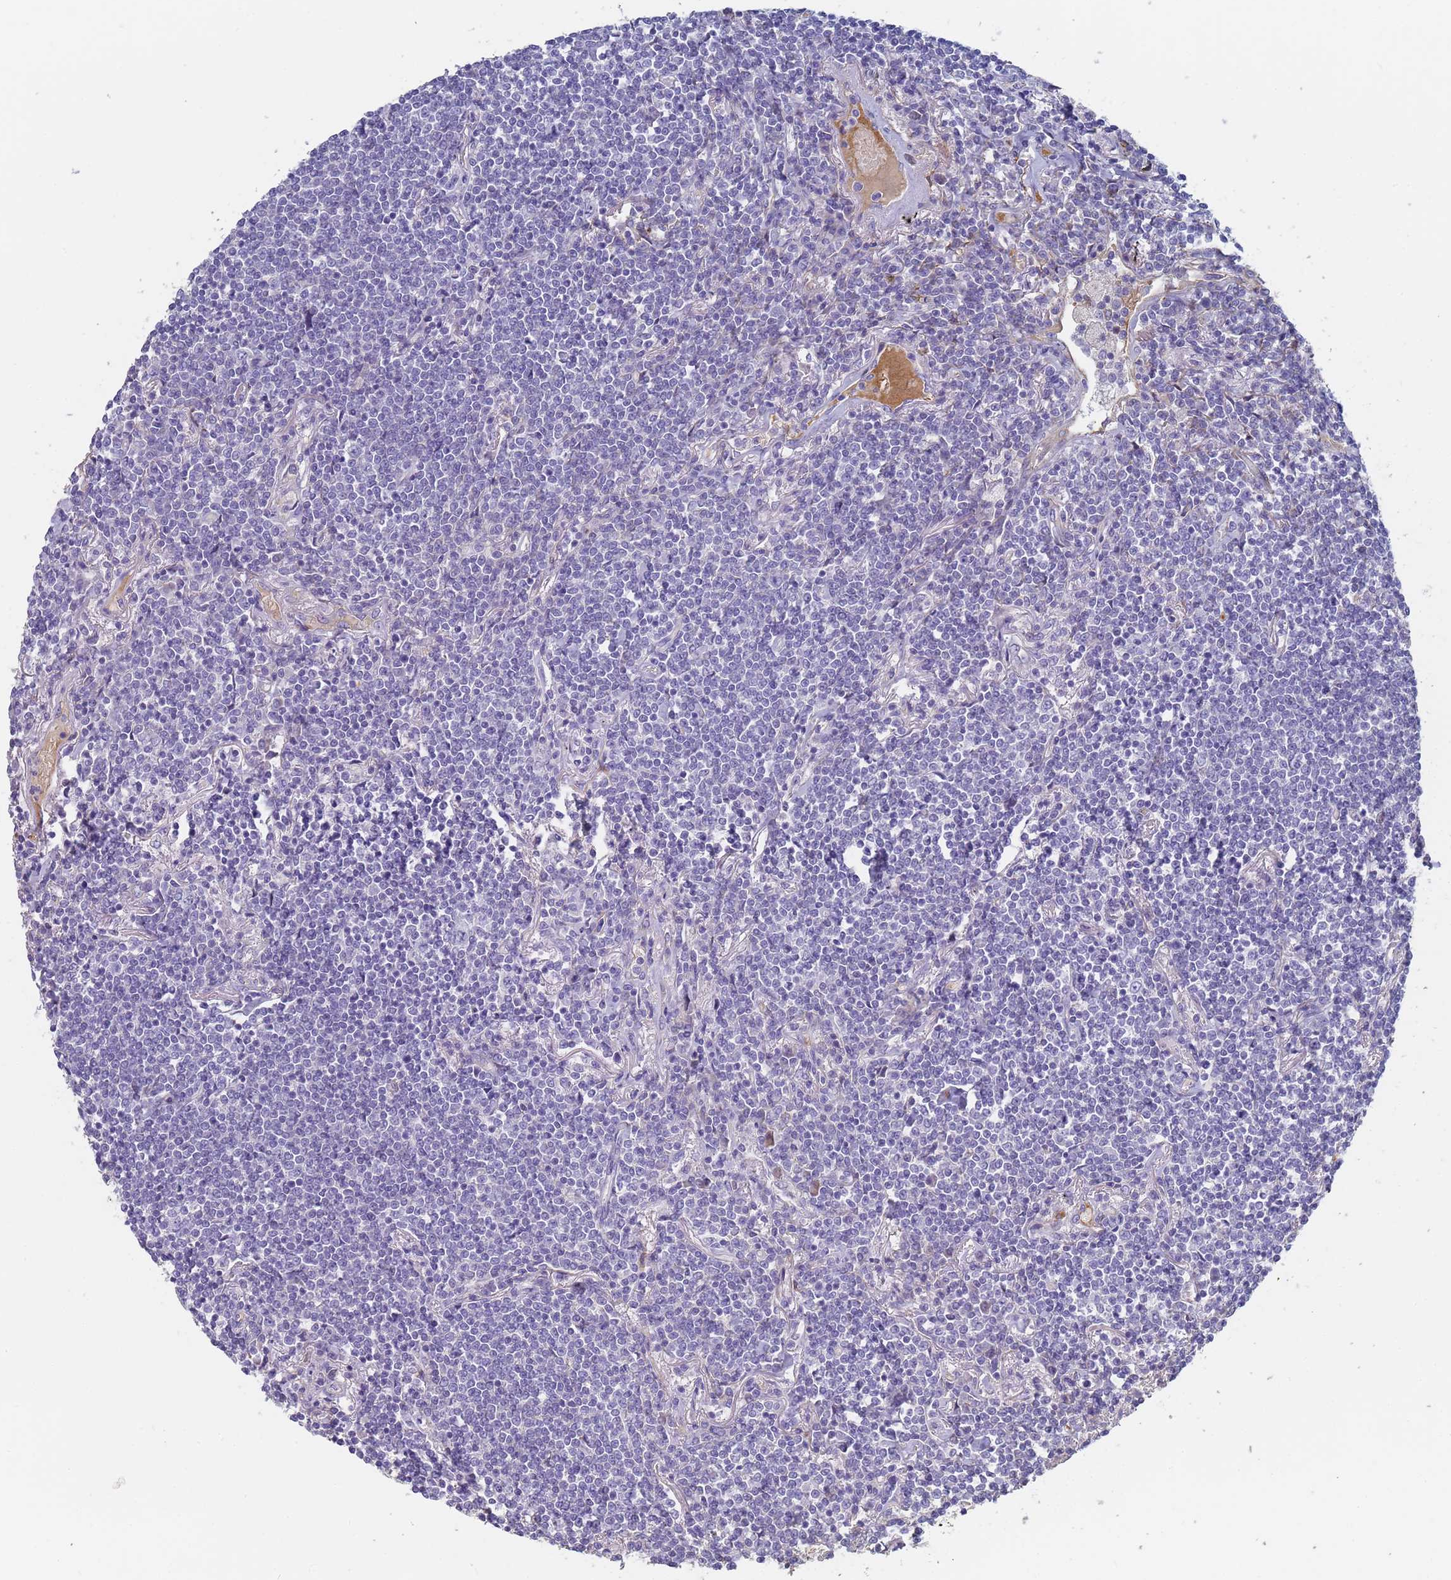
{"staining": {"intensity": "negative", "quantity": "none", "location": "none"}, "tissue": "lymphoma", "cell_type": "Tumor cells", "image_type": "cancer", "snomed": [{"axis": "morphology", "description": "Malignant lymphoma, non-Hodgkin's type, Low grade"}, {"axis": "topography", "description": "Lung"}], "caption": "Tumor cells show no significant expression in lymphoma.", "gene": "ABCA8", "patient": {"sex": "female", "age": 71}}